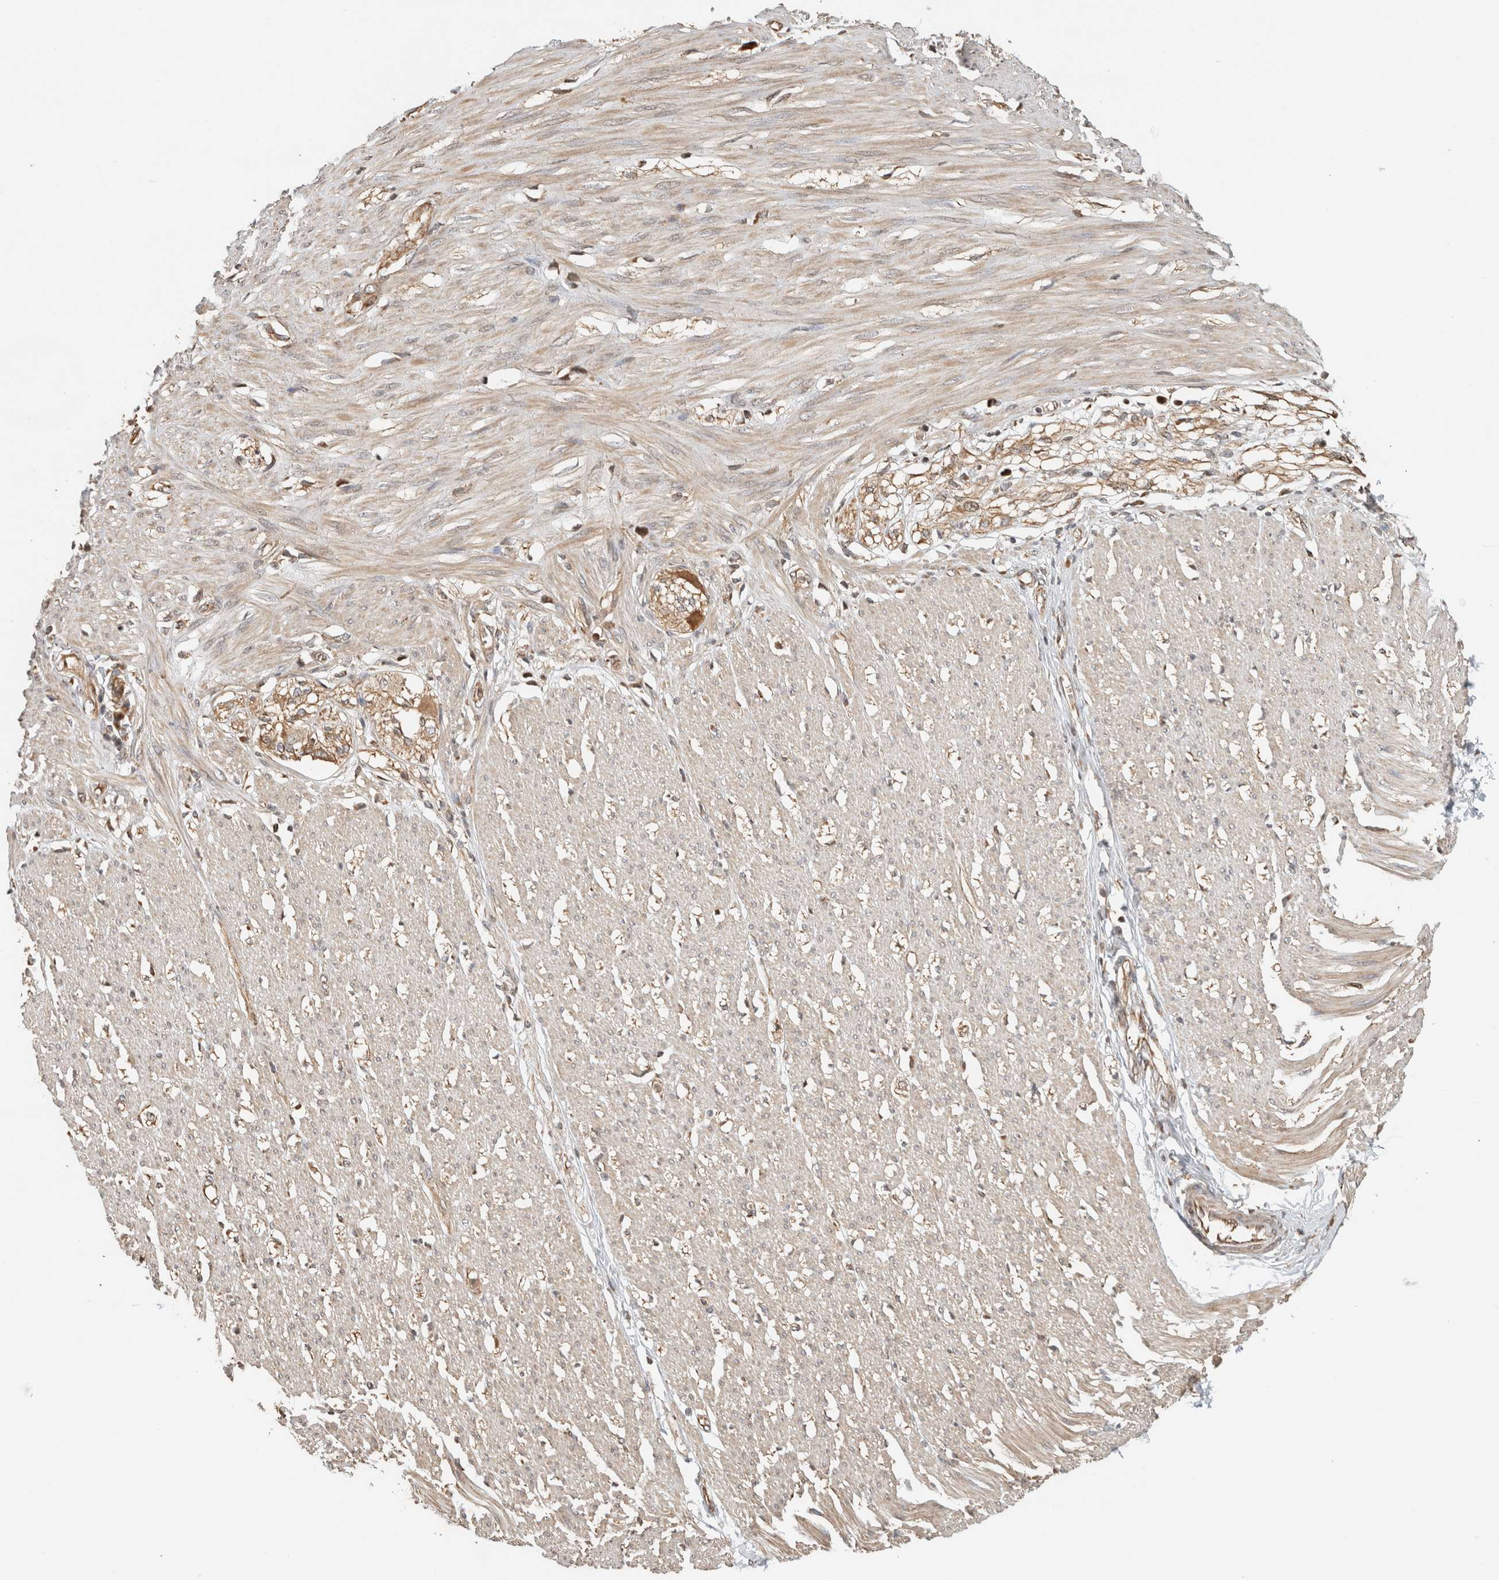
{"staining": {"intensity": "moderate", "quantity": ">75%", "location": "cytoplasmic/membranous"}, "tissue": "smooth muscle", "cell_type": "Smooth muscle cells", "image_type": "normal", "snomed": [{"axis": "morphology", "description": "Normal tissue, NOS"}, {"axis": "morphology", "description": "Adenocarcinoma, NOS"}, {"axis": "topography", "description": "Colon"}, {"axis": "topography", "description": "Peripheral nerve tissue"}], "caption": "Unremarkable smooth muscle was stained to show a protein in brown. There is medium levels of moderate cytoplasmic/membranous positivity in approximately >75% of smooth muscle cells. The staining was performed using DAB (3,3'-diaminobenzidine), with brown indicating positive protein expression. Nuclei are stained blue with hematoxylin.", "gene": "GINS4", "patient": {"sex": "male", "age": 14}}